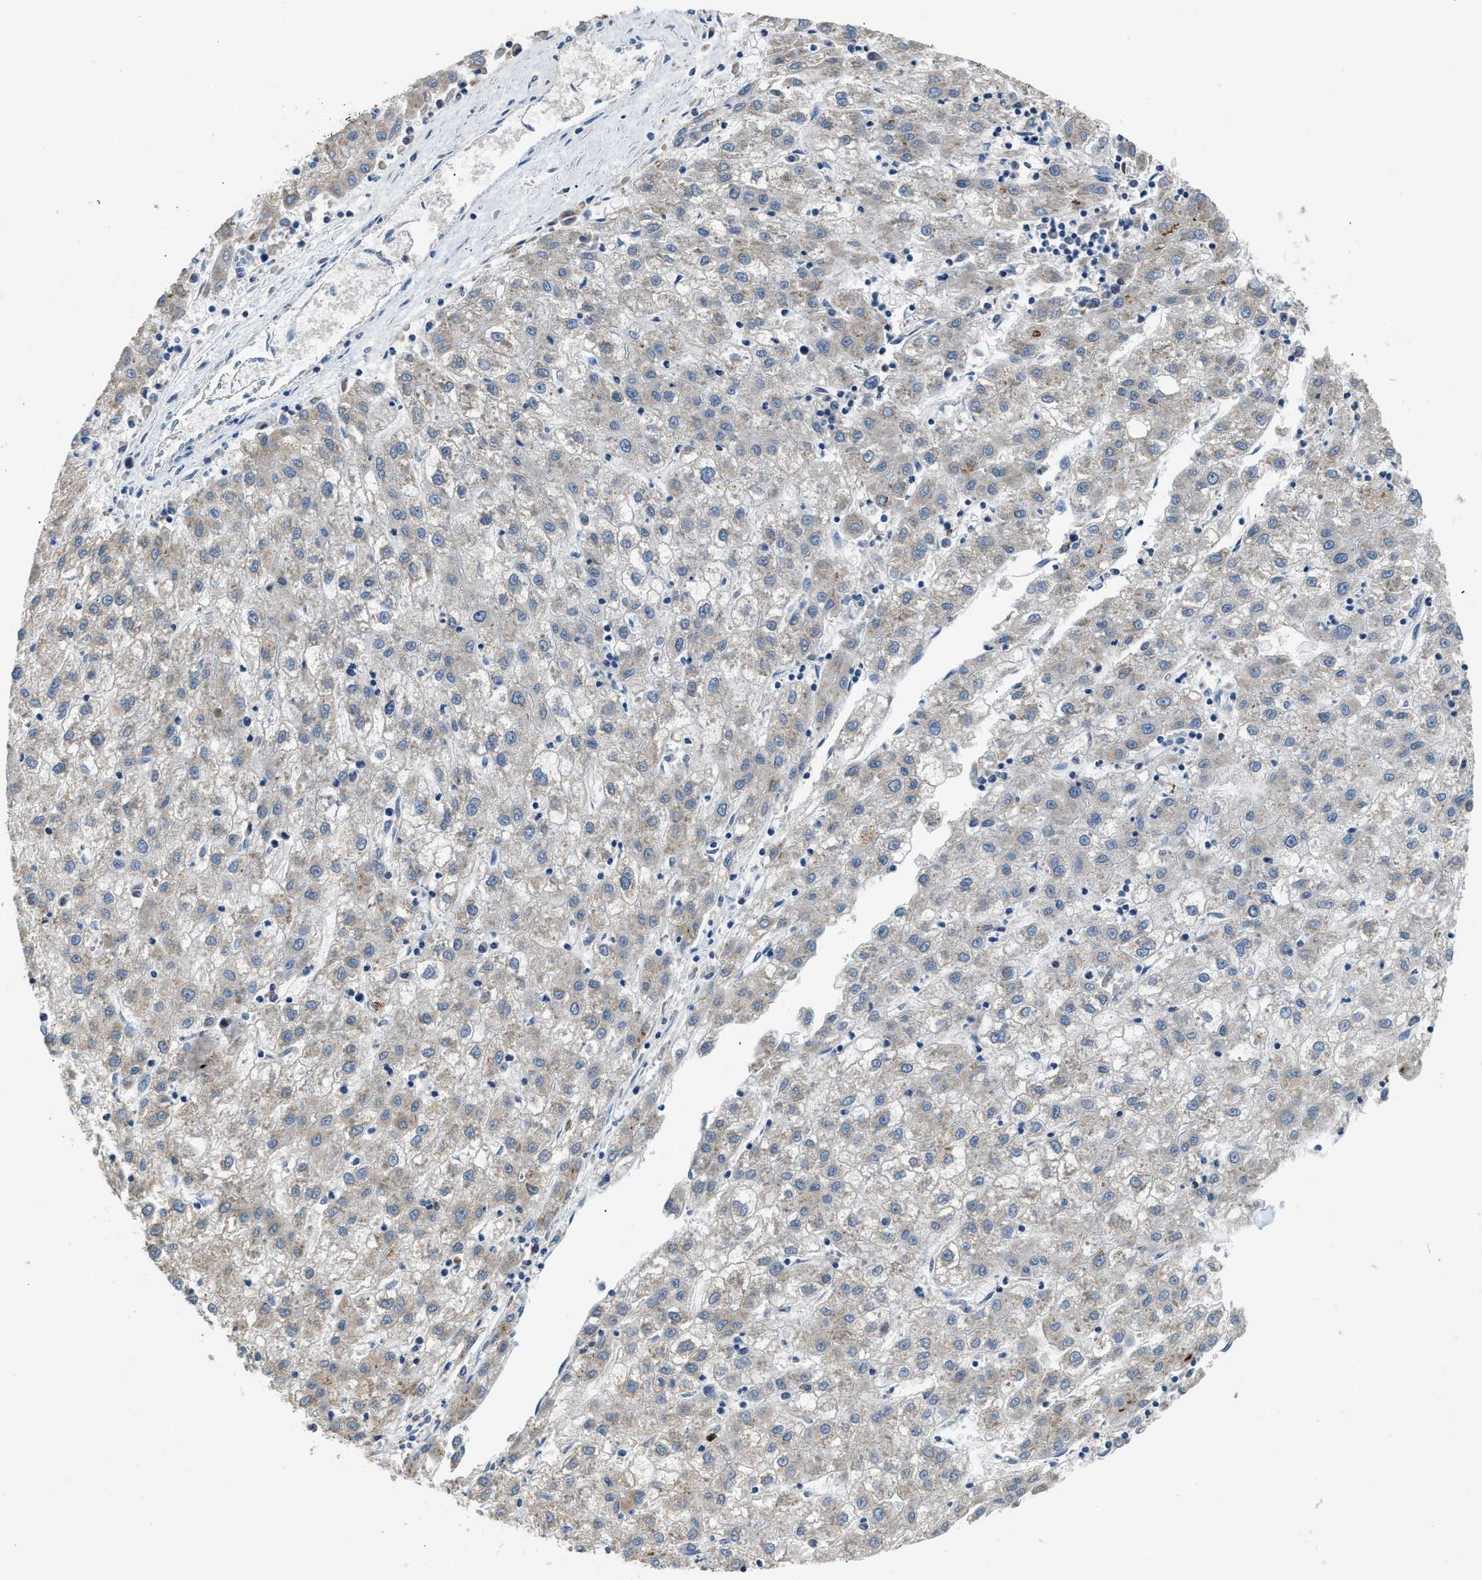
{"staining": {"intensity": "weak", "quantity": "<25%", "location": "cytoplasmic/membranous"}, "tissue": "liver cancer", "cell_type": "Tumor cells", "image_type": "cancer", "snomed": [{"axis": "morphology", "description": "Carcinoma, Hepatocellular, NOS"}, {"axis": "topography", "description": "Liver"}], "caption": "This is an immunohistochemistry (IHC) micrograph of human liver cancer. There is no expression in tumor cells.", "gene": "TOMM34", "patient": {"sex": "male", "age": 72}}